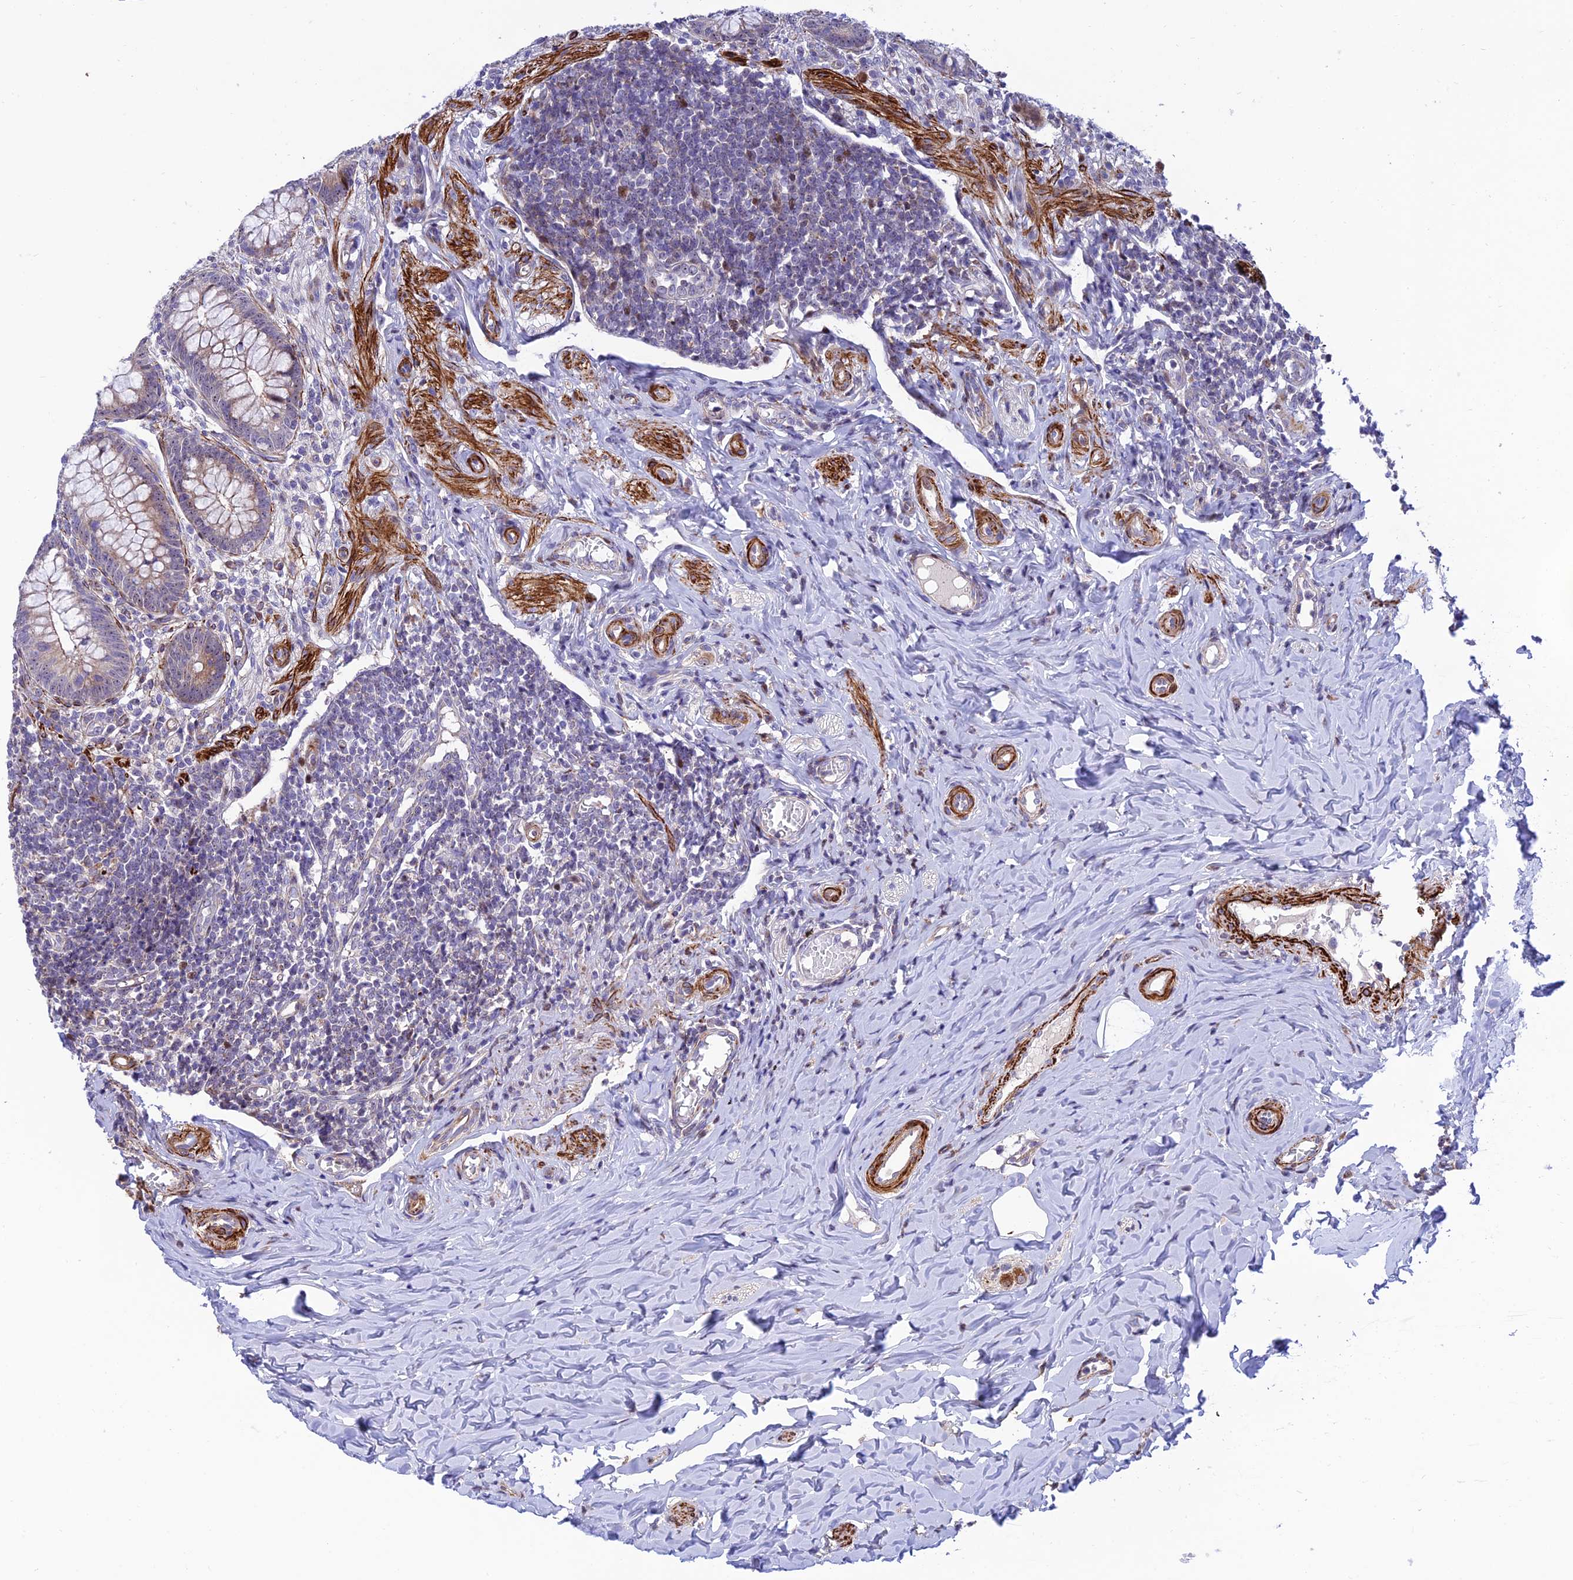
{"staining": {"intensity": "strong", "quantity": "25%-75%", "location": "cytoplasmic/membranous"}, "tissue": "appendix", "cell_type": "Glandular cells", "image_type": "normal", "snomed": [{"axis": "morphology", "description": "Normal tissue, NOS"}, {"axis": "topography", "description": "Appendix"}], "caption": "Immunohistochemistry (IHC) image of unremarkable appendix stained for a protein (brown), which displays high levels of strong cytoplasmic/membranous staining in about 25%-75% of glandular cells.", "gene": "KBTBD7", "patient": {"sex": "female", "age": 33}}